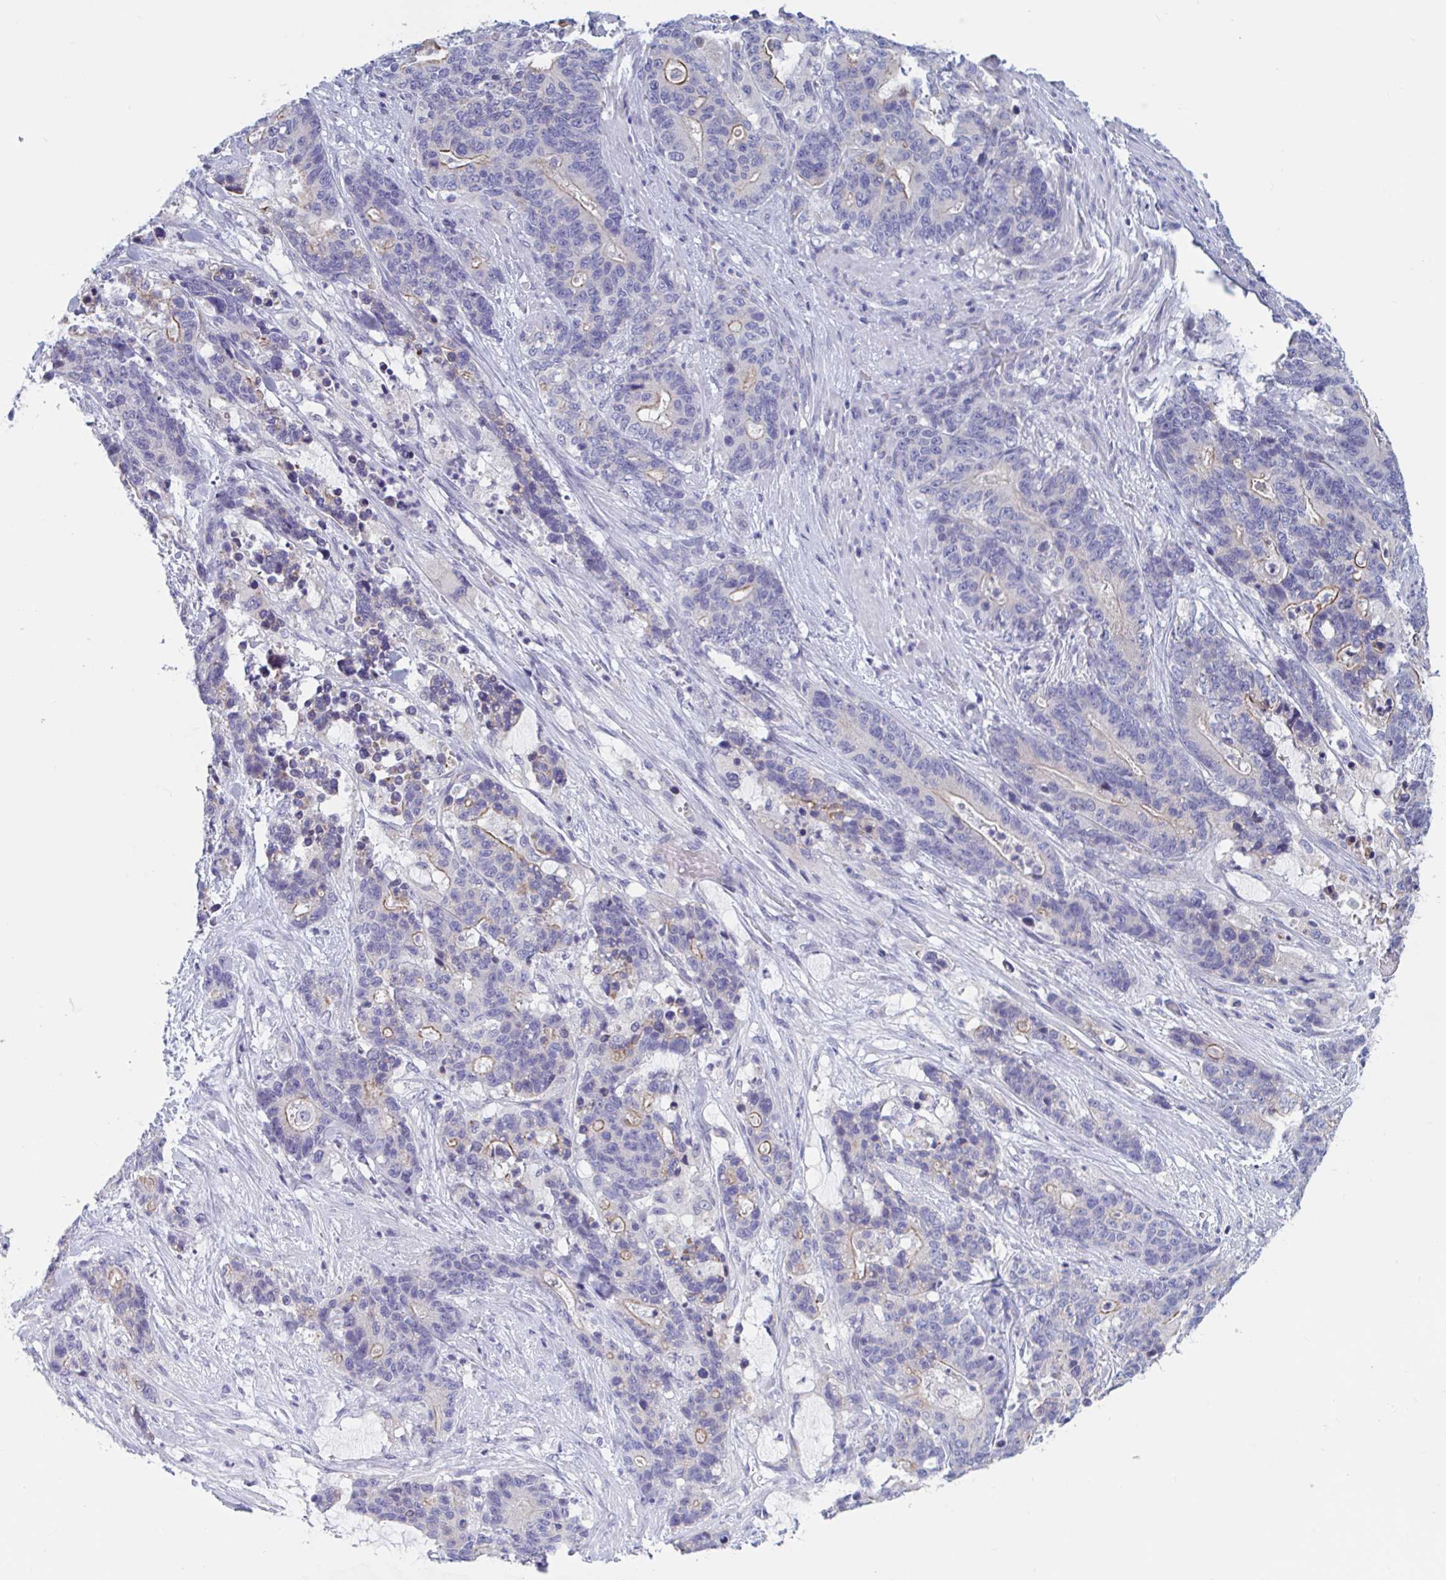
{"staining": {"intensity": "moderate", "quantity": "<25%", "location": "cytoplasmic/membranous"}, "tissue": "stomach cancer", "cell_type": "Tumor cells", "image_type": "cancer", "snomed": [{"axis": "morphology", "description": "Normal tissue, NOS"}, {"axis": "morphology", "description": "Adenocarcinoma, NOS"}, {"axis": "topography", "description": "Stomach"}], "caption": "Immunohistochemistry (IHC) photomicrograph of neoplastic tissue: human stomach cancer stained using immunohistochemistry (IHC) displays low levels of moderate protein expression localized specifically in the cytoplasmic/membranous of tumor cells, appearing as a cytoplasmic/membranous brown color.", "gene": "UNKL", "patient": {"sex": "female", "age": 64}}